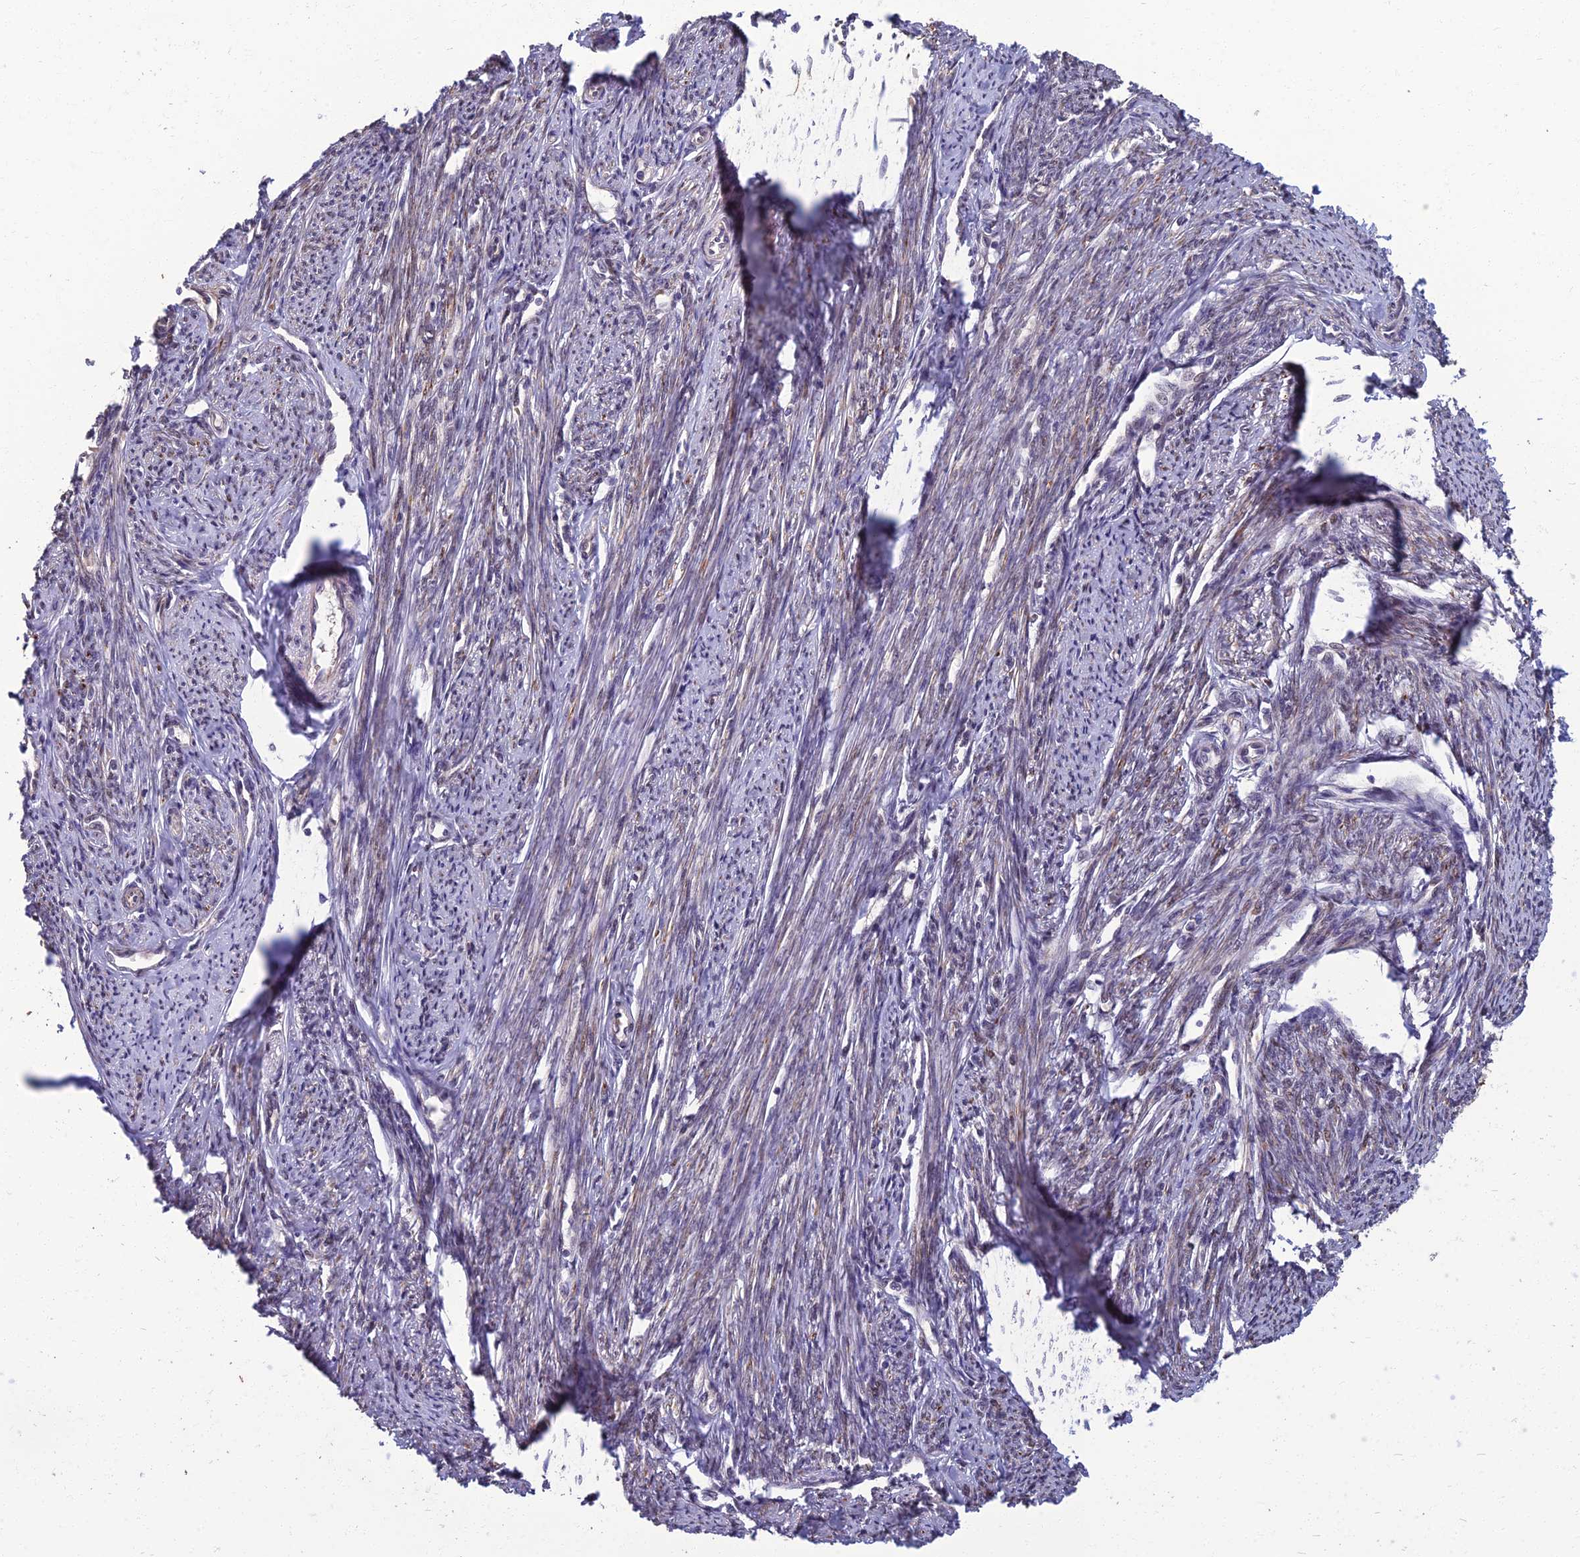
{"staining": {"intensity": "moderate", "quantity": "25%-75%", "location": "cytoplasmic/membranous"}, "tissue": "smooth muscle", "cell_type": "Smooth muscle cells", "image_type": "normal", "snomed": [{"axis": "morphology", "description": "Normal tissue, NOS"}, {"axis": "topography", "description": "Smooth muscle"}, {"axis": "topography", "description": "Uterus"}], "caption": "Protein positivity by IHC shows moderate cytoplasmic/membranous expression in approximately 25%-75% of smooth muscle cells in benign smooth muscle. (IHC, brightfield microscopy, high magnification).", "gene": "NR4A3", "patient": {"sex": "female", "age": 59}}